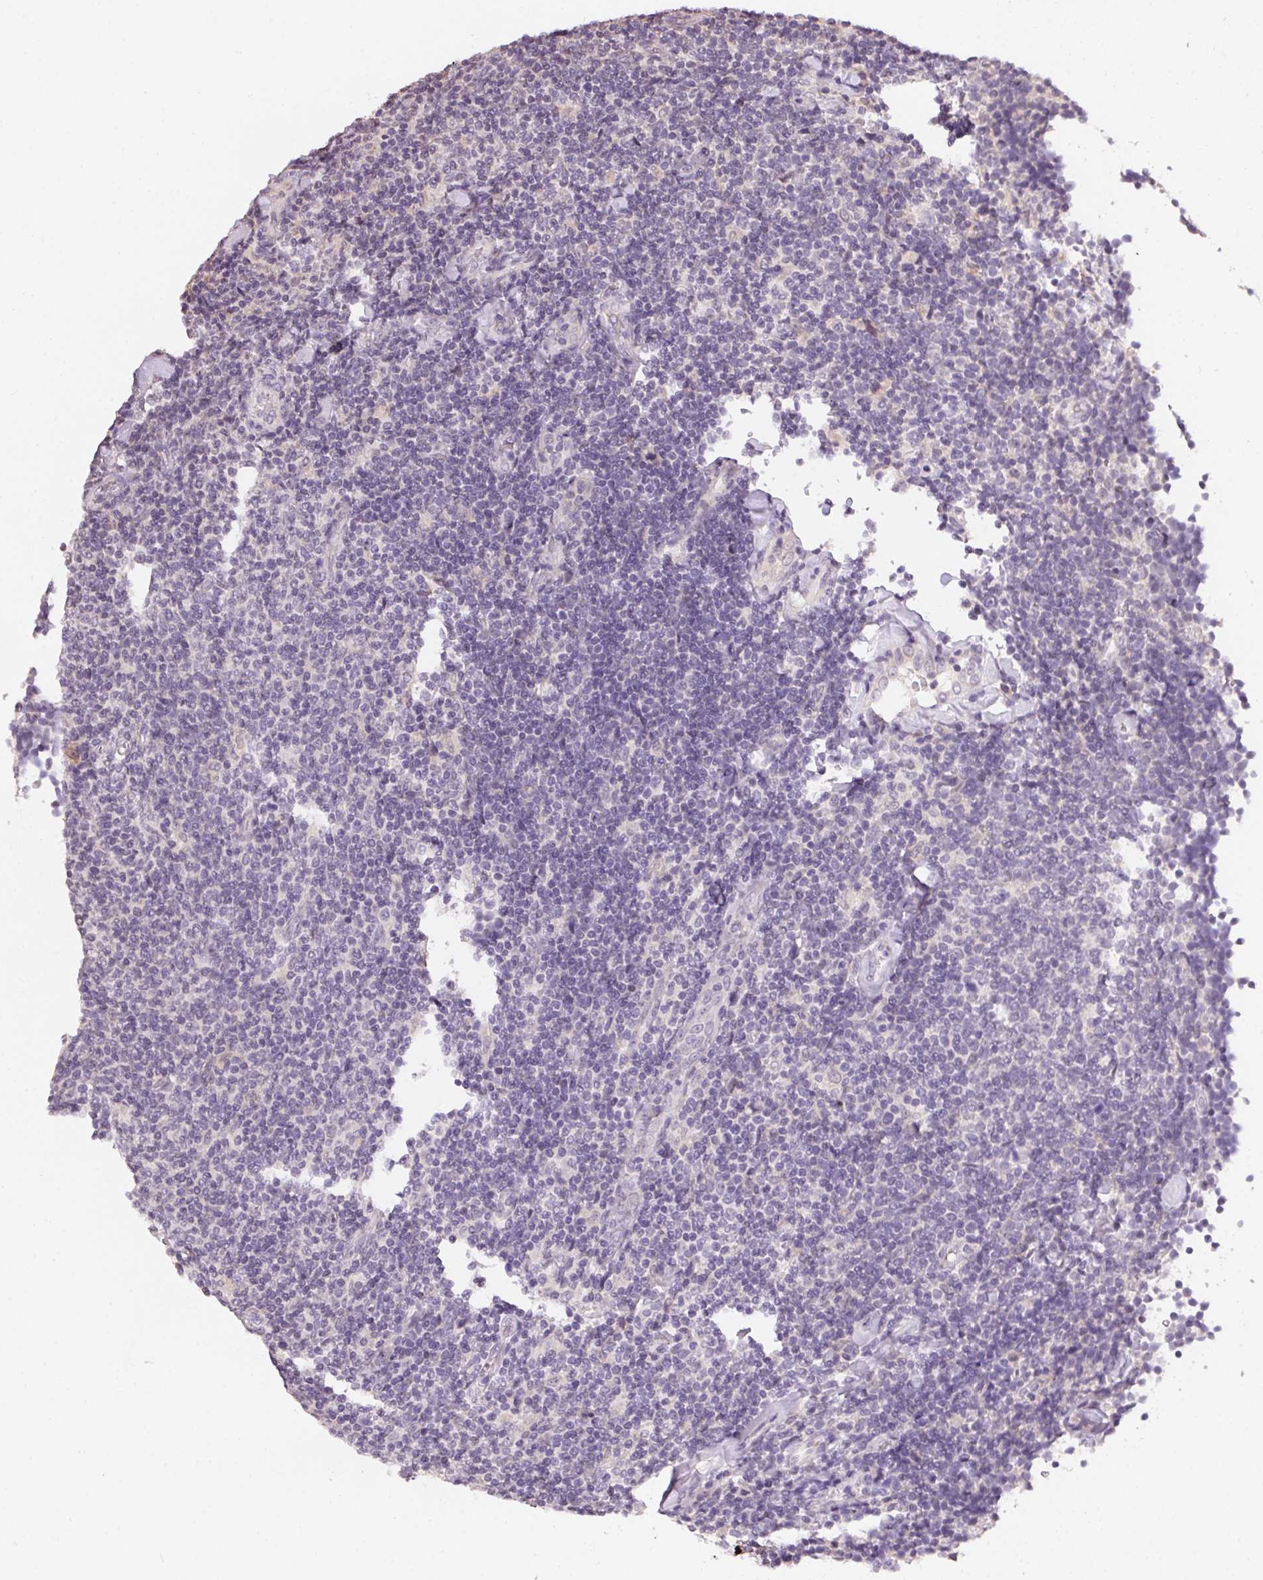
{"staining": {"intensity": "negative", "quantity": "none", "location": "none"}, "tissue": "lymphoma", "cell_type": "Tumor cells", "image_type": "cancer", "snomed": [{"axis": "morphology", "description": "Malignant lymphoma, non-Hodgkin's type, Low grade"}, {"axis": "topography", "description": "Lymph node"}], "caption": "IHC micrograph of neoplastic tissue: lymphoma stained with DAB (3,3'-diaminobenzidine) displays no significant protein staining in tumor cells.", "gene": "ALDH8A1", "patient": {"sex": "male", "age": 52}}